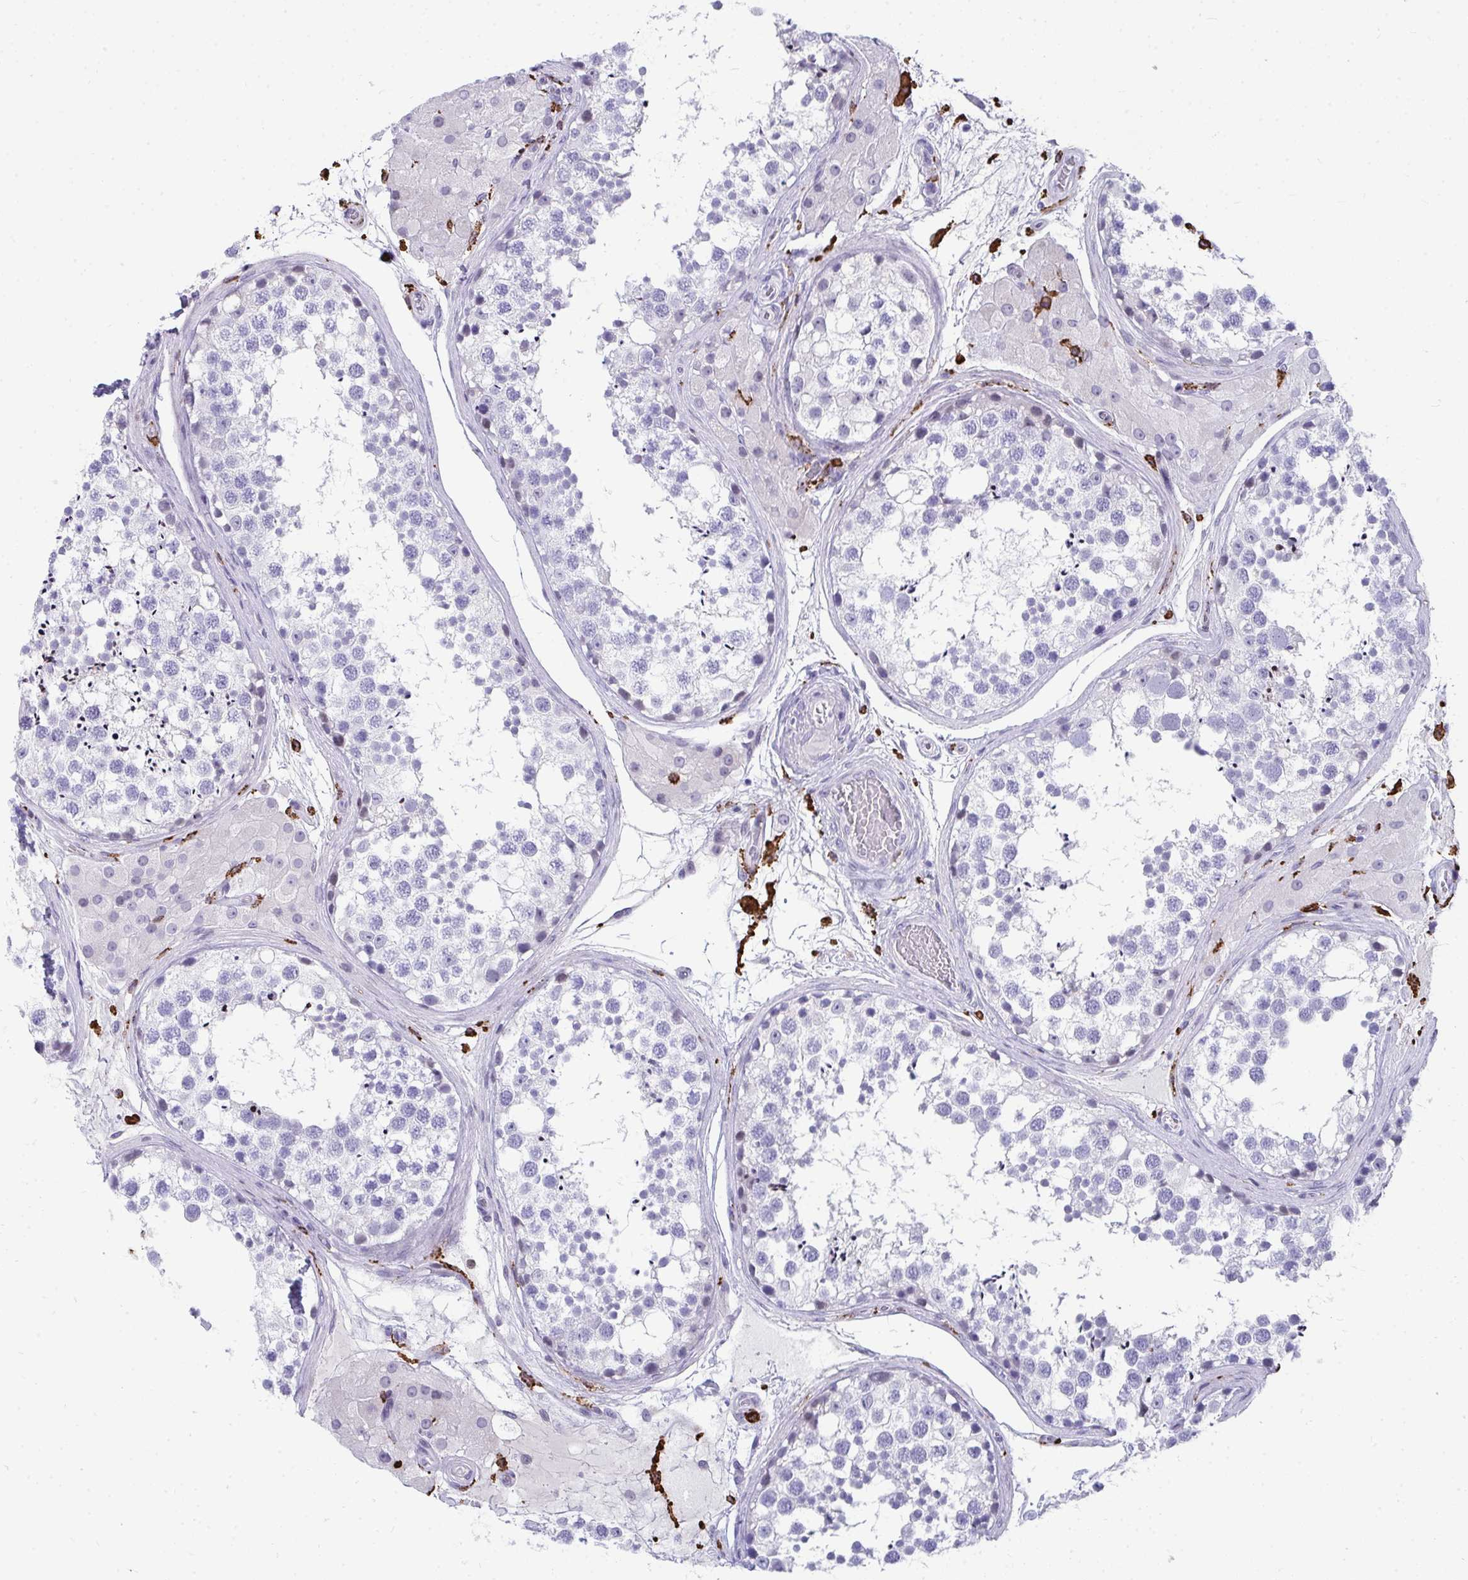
{"staining": {"intensity": "negative", "quantity": "none", "location": "none"}, "tissue": "testis", "cell_type": "Cells in seminiferous ducts", "image_type": "normal", "snomed": [{"axis": "morphology", "description": "Normal tissue, NOS"}, {"axis": "morphology", "description": "Seminoma, NOS"}, {"axis": "topography", "description": "Testis"}], "caption": "Immunohistochemistry histopathology image of benign testis: testis stained with DAB (3,3'-diaminobenzidine) exhibits no significant protein staining in cells in seminiferous ducts.", "gene": "CD163", "patient": {"sex": "male", "age": 65}}